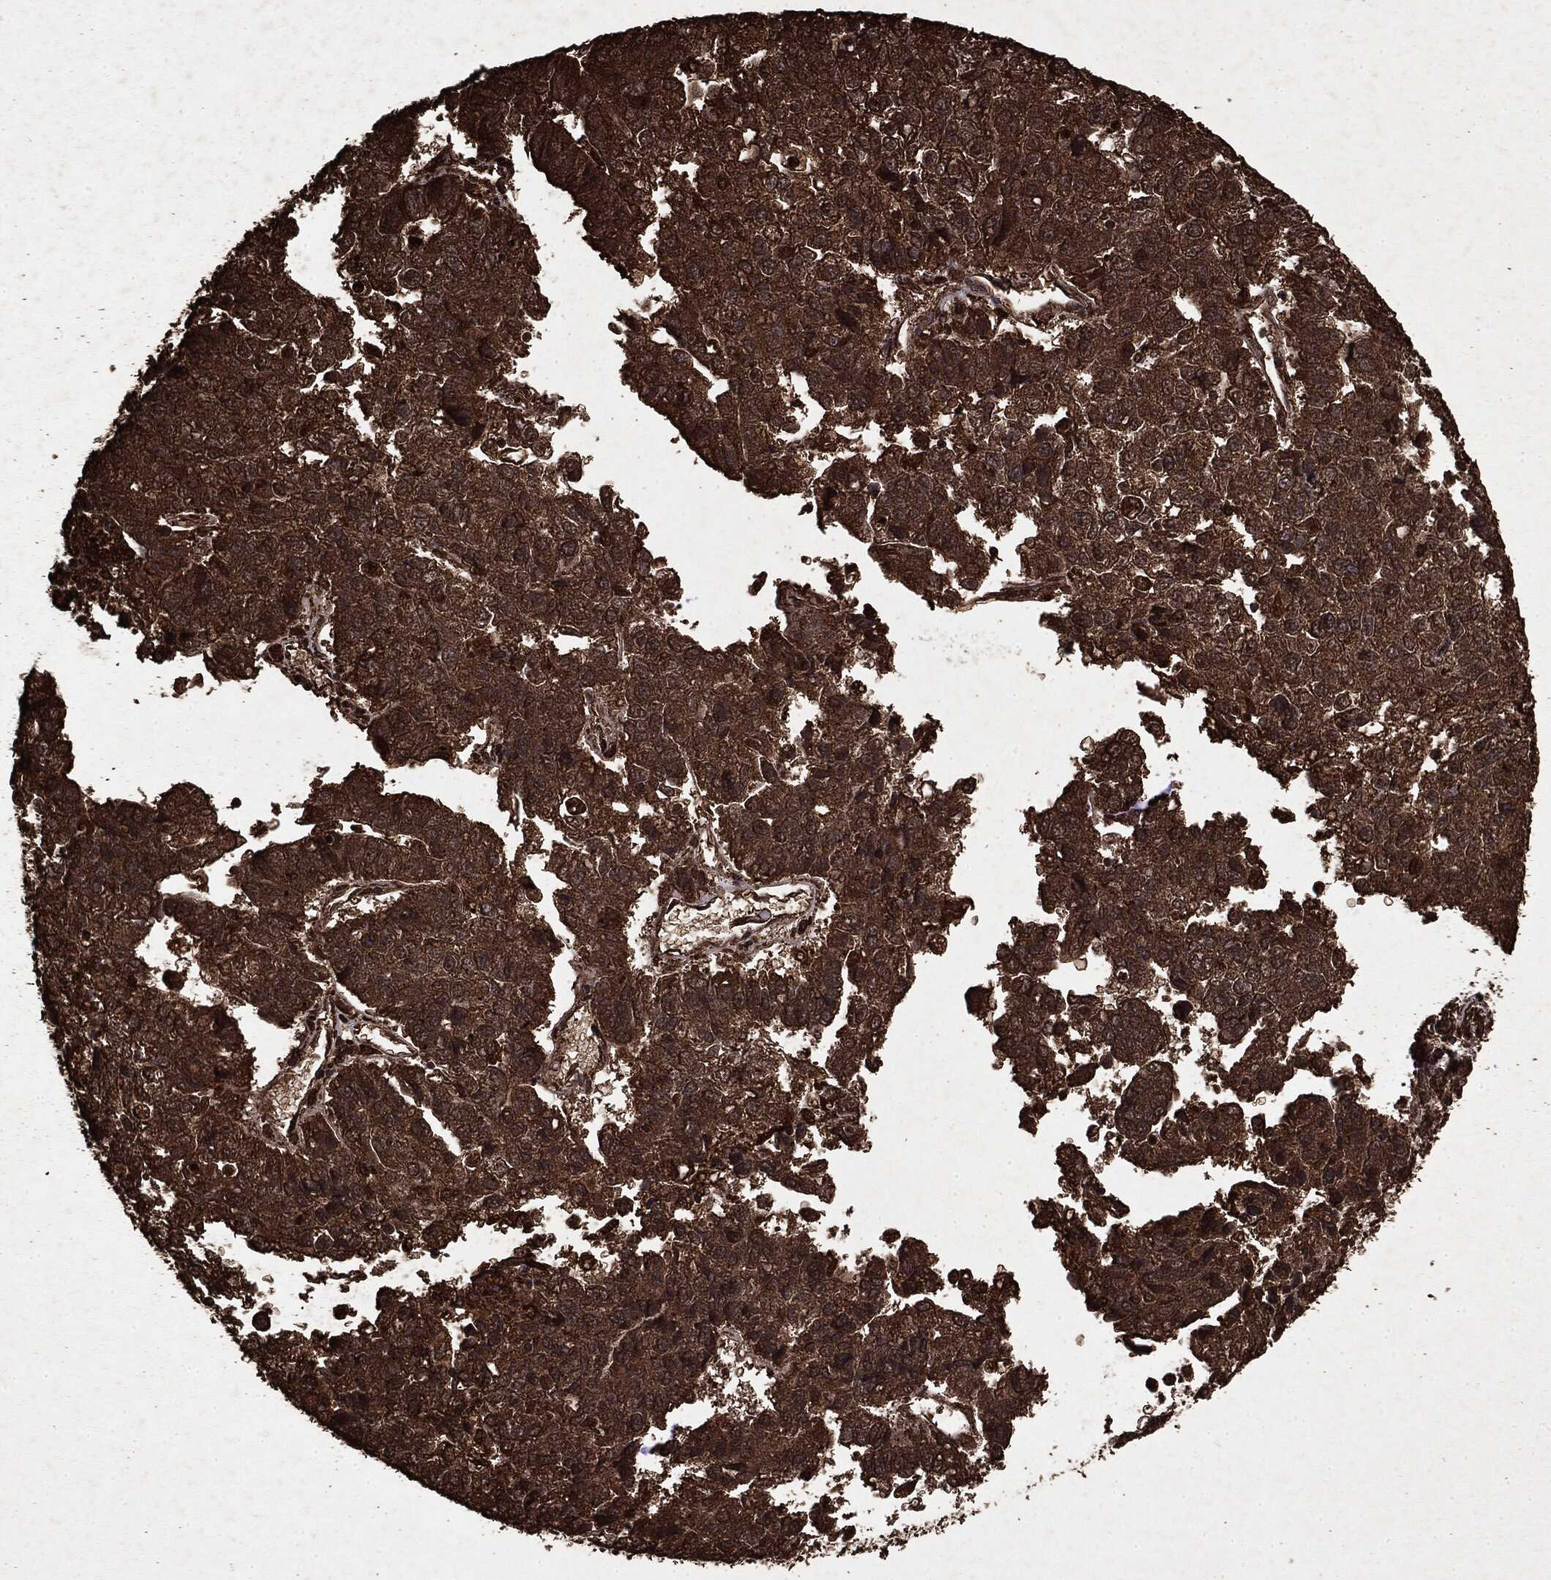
{"staining": {"intensity": "strong", "quantity": ">75%", "location": "cytoplasmic/membranous"}, "tissue": "pancreatic cancer", "cell_type": "Tumor cells", "image_type": "cancer", "snomed": [{"axis": "morphology", "description": "Adenocarcinoma, NOS"}, {"axis": "topography", "description": "Pancreas"}], "caption": "Protein staining reveals strong cytoplasmic/membranous expression in about >75% of tumor cells in pancreatic adenocarcinoma.", "gene": "ARAF", "patient": {"sex": "female", "age": 61}}